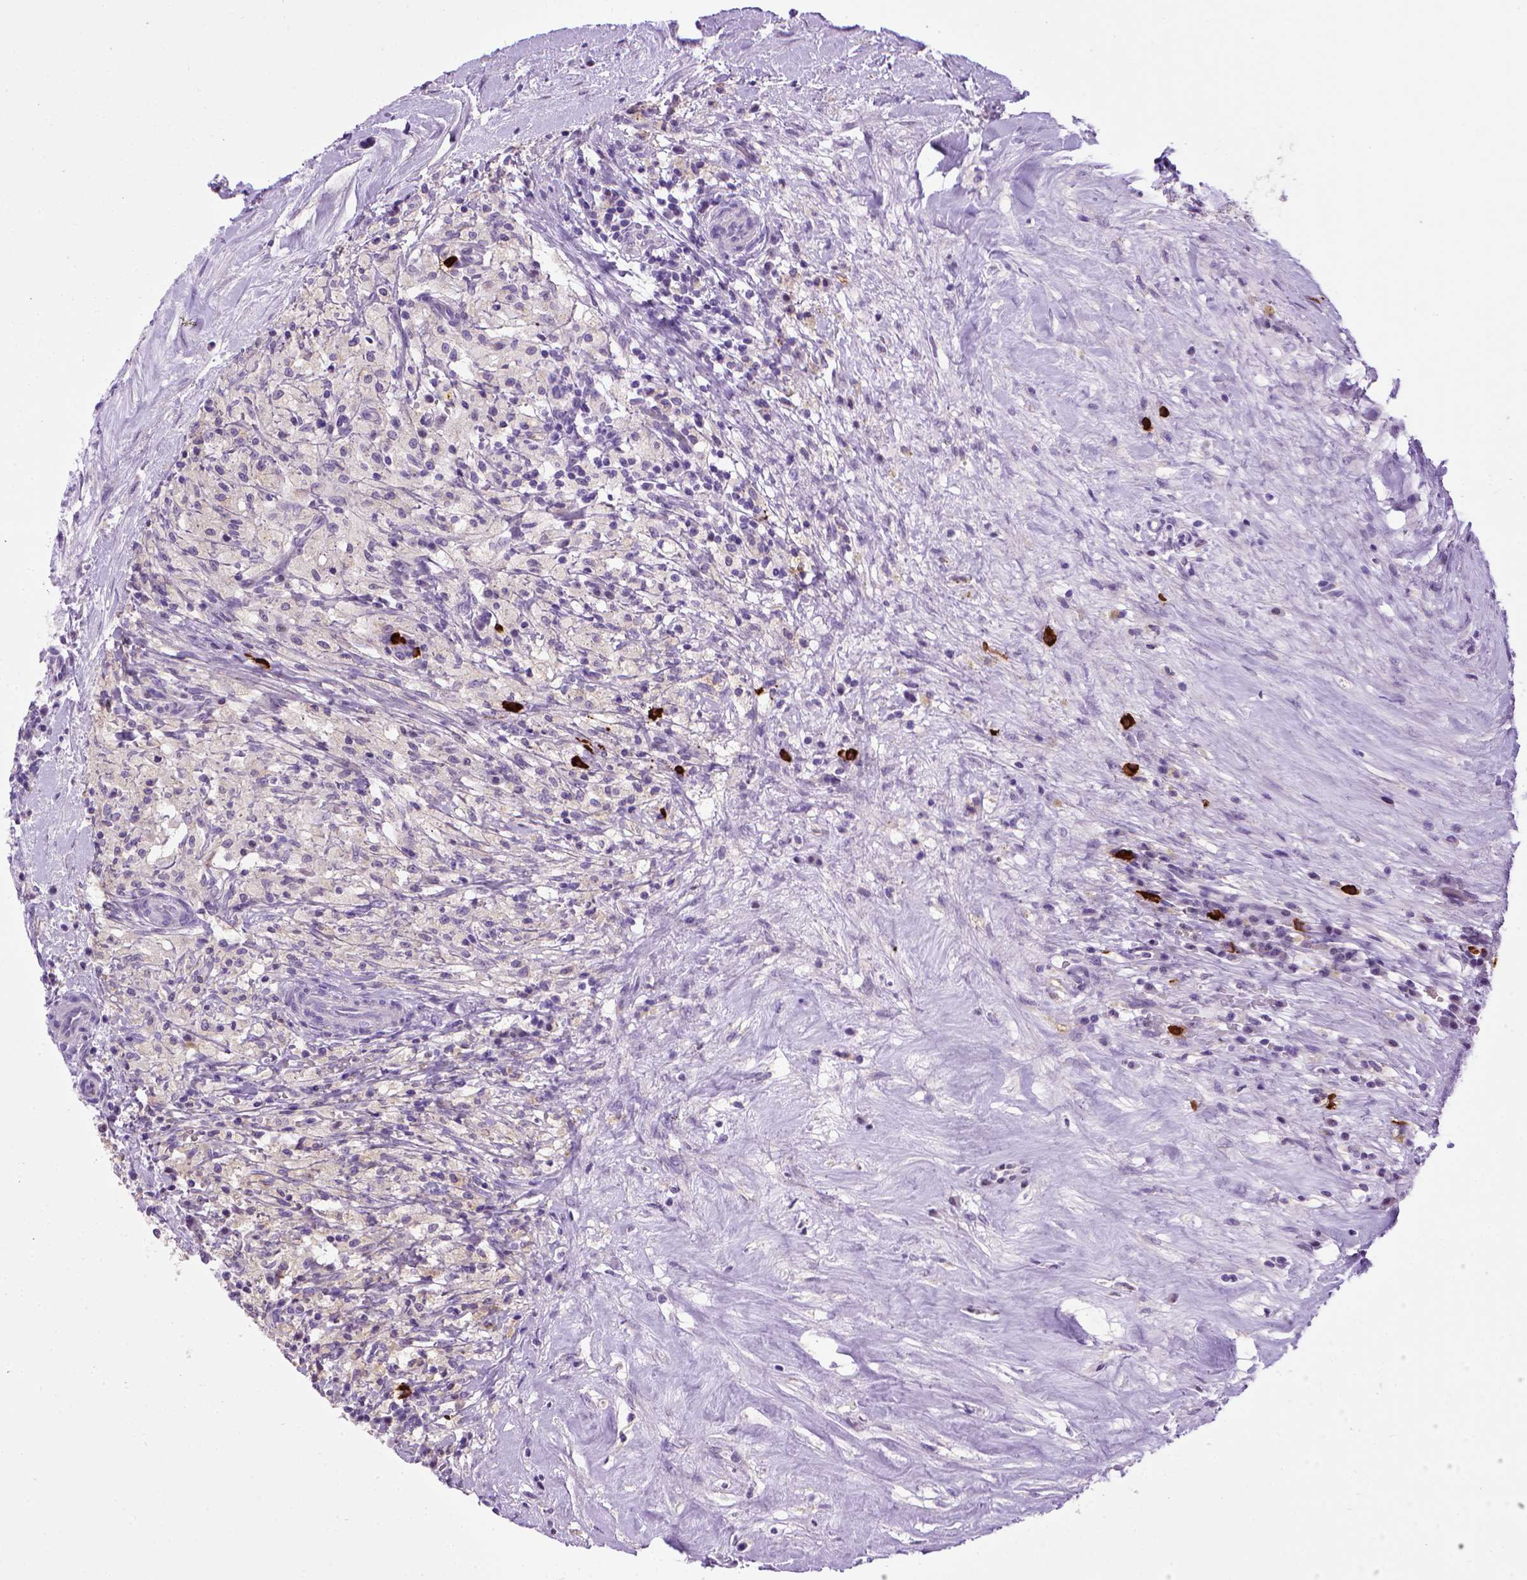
{"staining": {"intensity": "negative", "quantity": "none", "location": "none"}, "tissue": "testis cancer", "cell_type": "Tumor cells", "image_type": "cancer", "snomed": [{"axis": "morphology", "description": "Necrosis, NOS"}, {"axis": "morphology", "description": "Carcinoma, Embryonal, NOS"}, {"axis": "topography", "description": "Testis"}], "caption": "High power microscopy photomicrograph of an IHC image of testis embryonal carcinoma, revealing no significant positivity in tumor cells. The staining was performed using DAB (3,3'-diaminobenzidine) to visualize the protein expression in brown, while the nuclei were stained in blue with hematoxylin (Magnification: 20x).", "gene": "CDH1", "patient": {"sex": "male", "age": 19}}